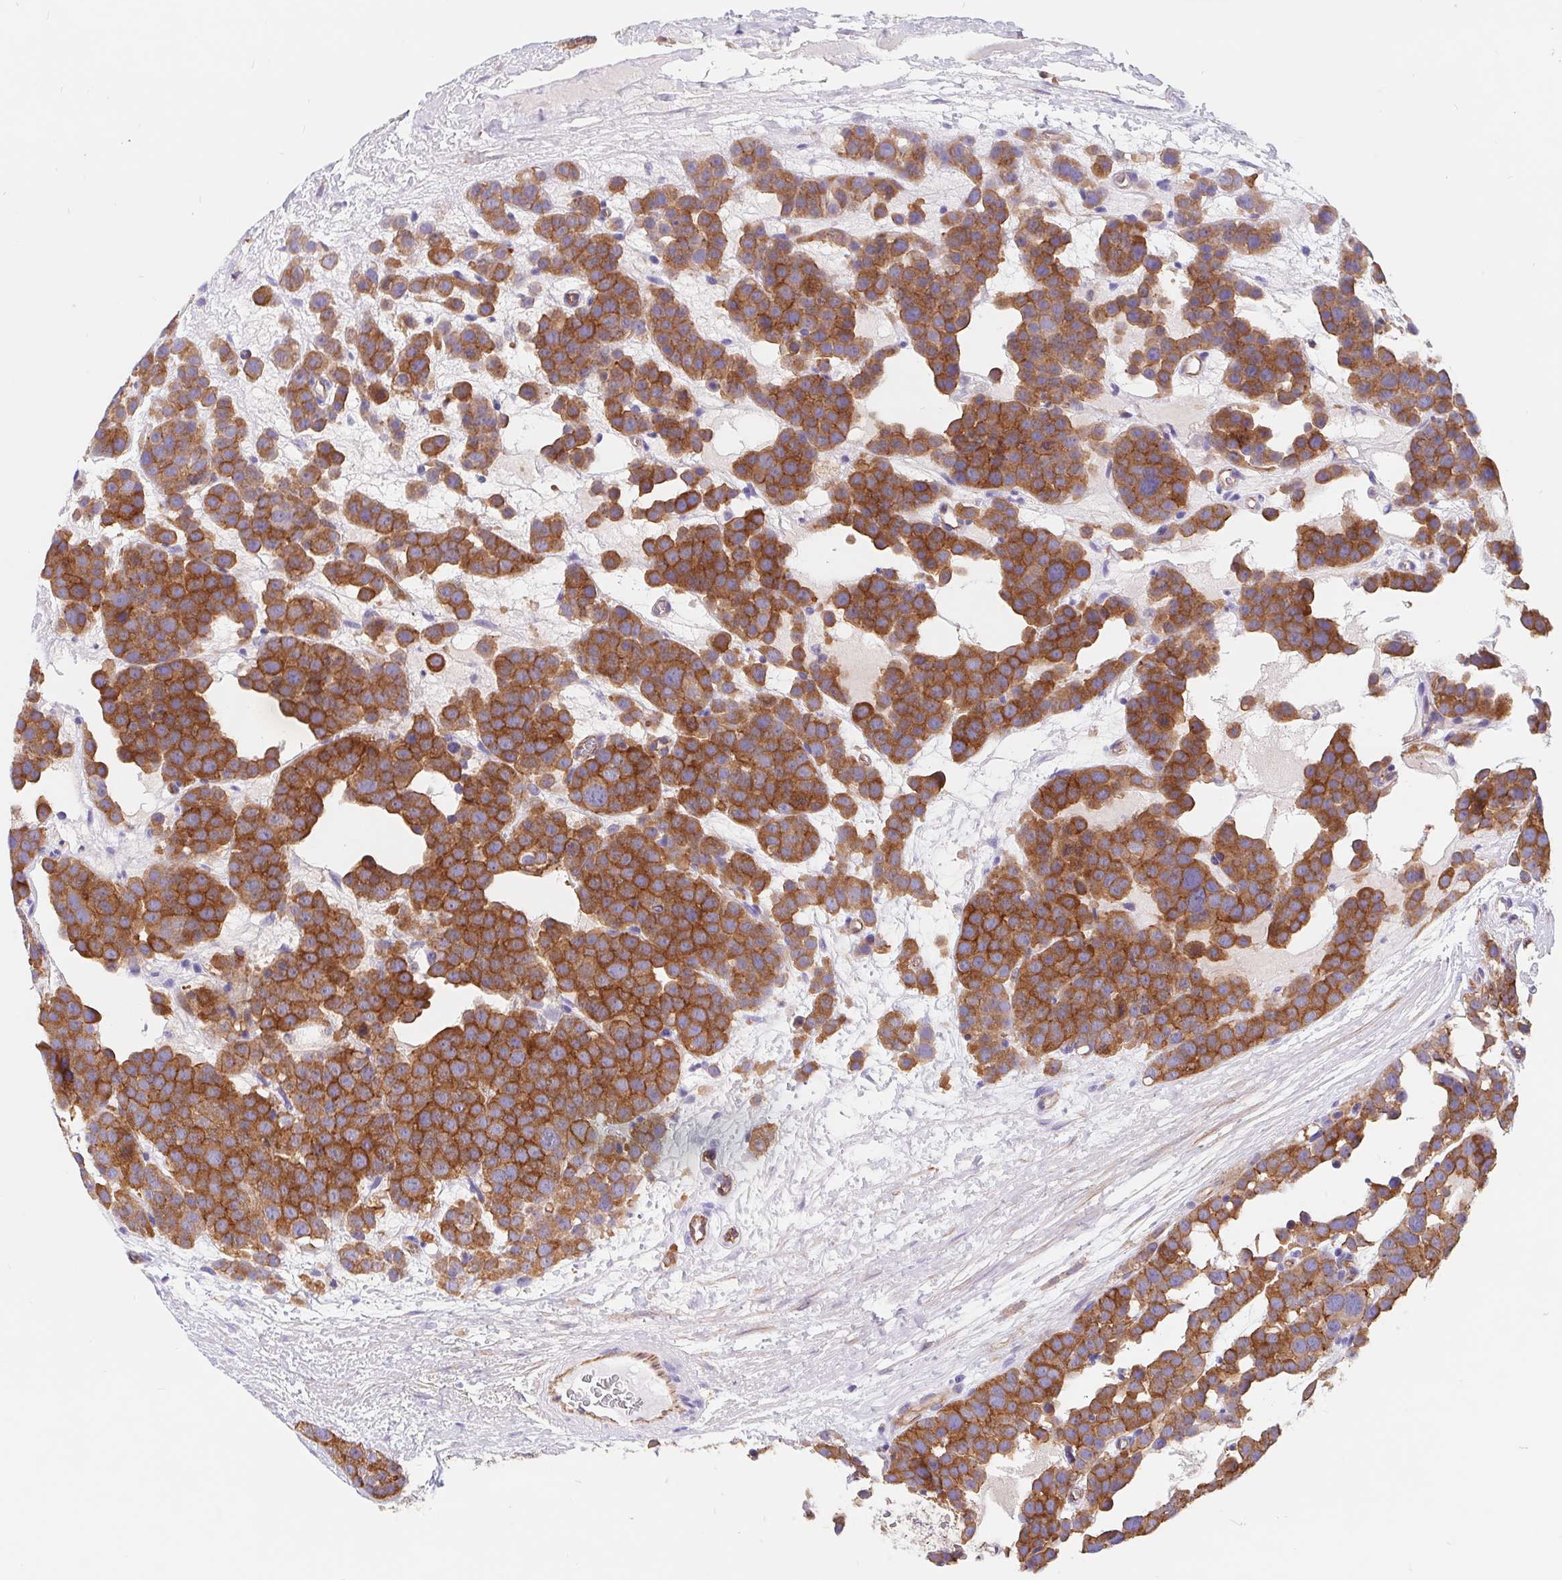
{"staining": {"intensity": "strong", "quantity": ">75%", "location": "cytoplasmic/membranous"}, "tissue": "testis cancer", "cell_type": "Tumor cells", "image_type": "cancer", "snomed": [{"axis": "morphology", "description": "Seminoma, NOS"}, {"axis": "topography", "description": "Testis"}], "caption": "Testis cancer (seminoma) stained for a protein displays strong cytoplasmic/membranous positivity in tumor cells.", "gene": "LIMCH1", "patient": {"sex": "male", "age": 71}}